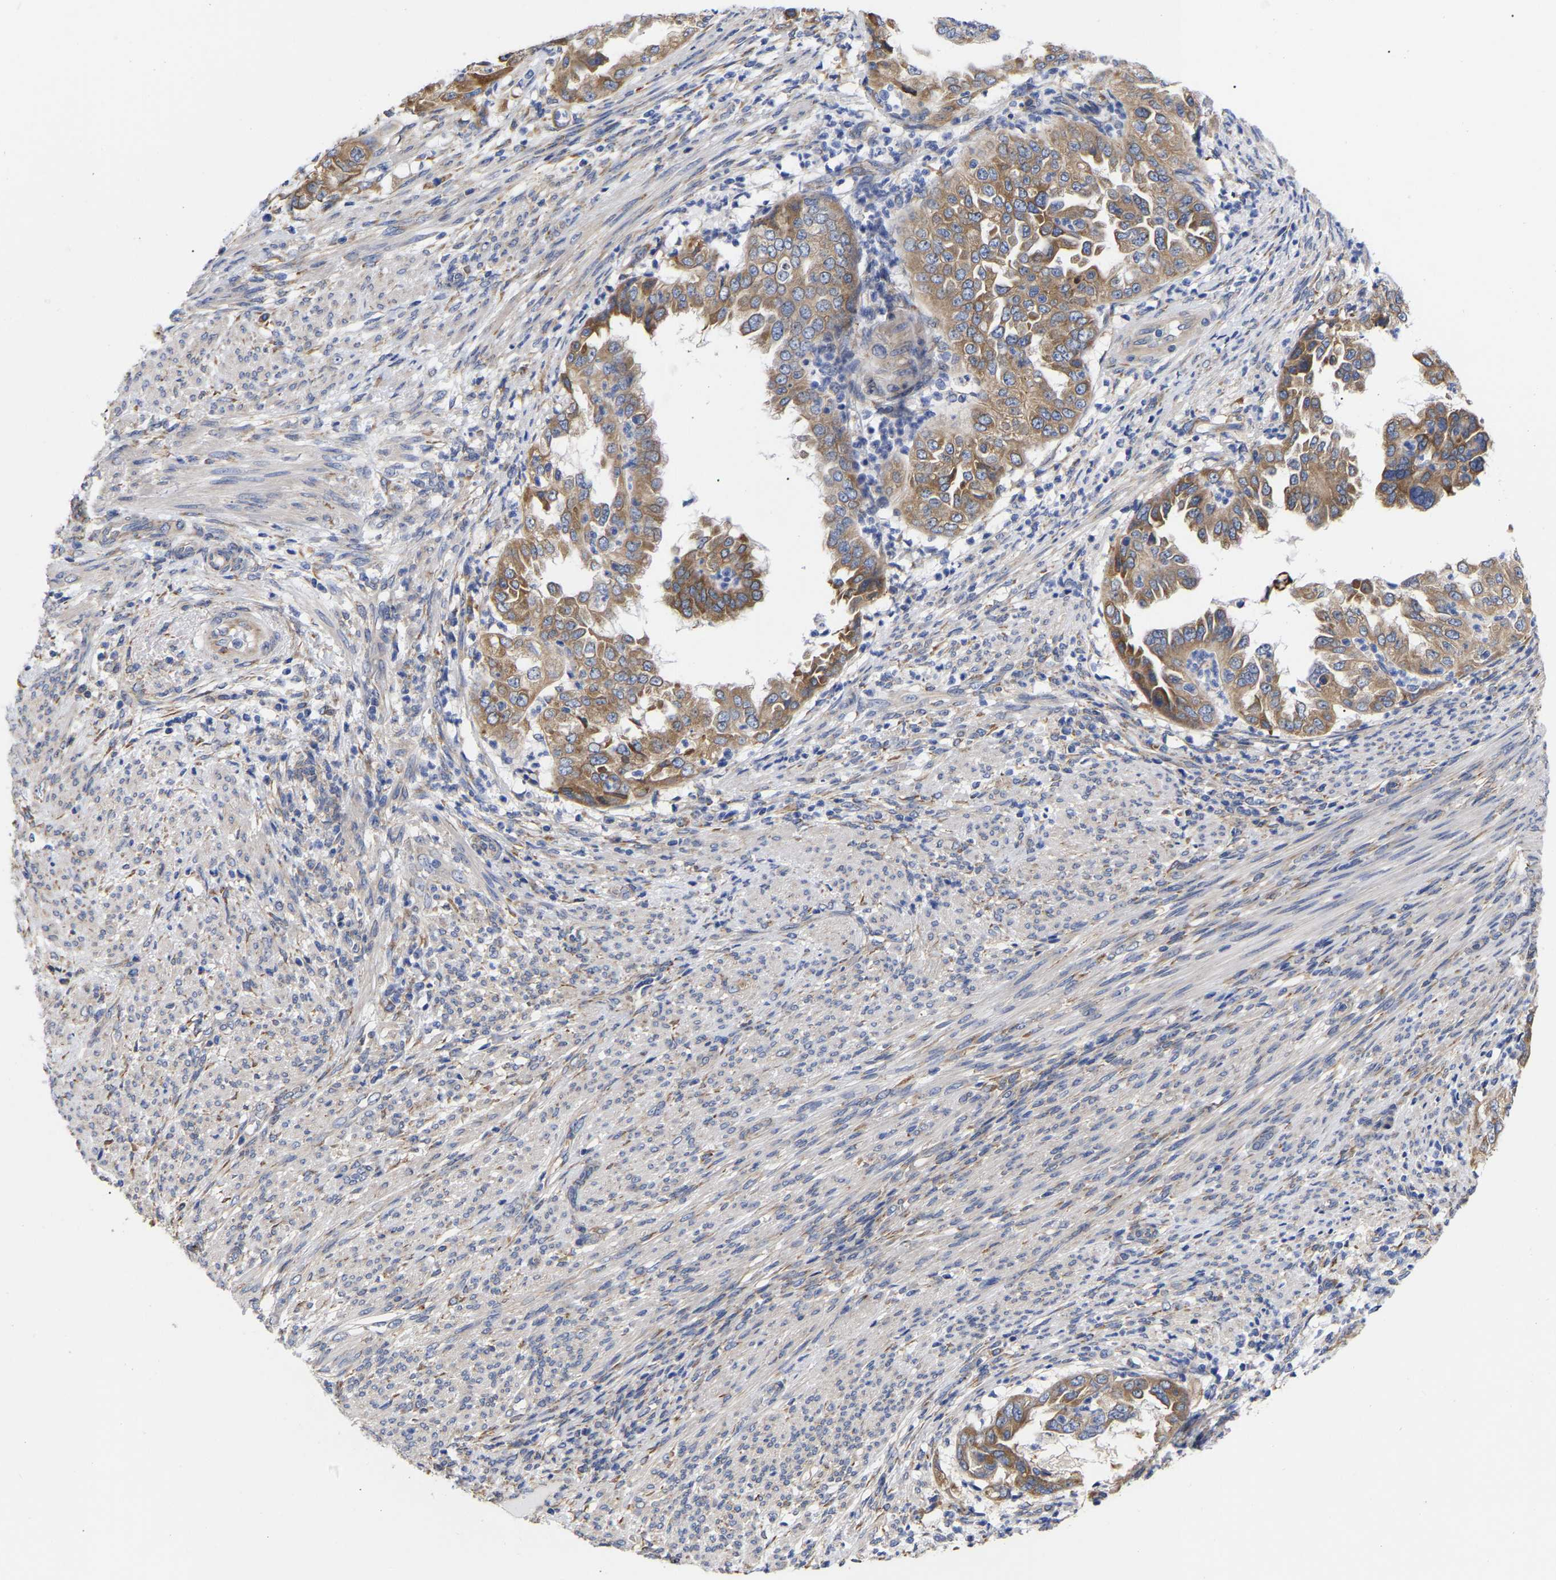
{"staining": {"intensity": "moderate", "quantity": ">75%", "location": "cytoplasmic/membranous"}, "tissue": "endometrial cancer", "cell_type": "Tumor cells", "image_type": "cancer", "snomed": [{"axis": "morphology", "description": "Adenocarcinoma, NOS"}, {"axis": "topography", "description": "Endometrium"}], "caption": "This image displays endometrial adenocarcinoma stained with immunohistochemistry (IHC) to label a protein in brown. The cytoplasmic/membranous of tumor cells show moderate positivity for the protein. Nuclei are counter-stained blue.", "gene": "CFAP298", "patient": {"sex": "female", "age": 85}}